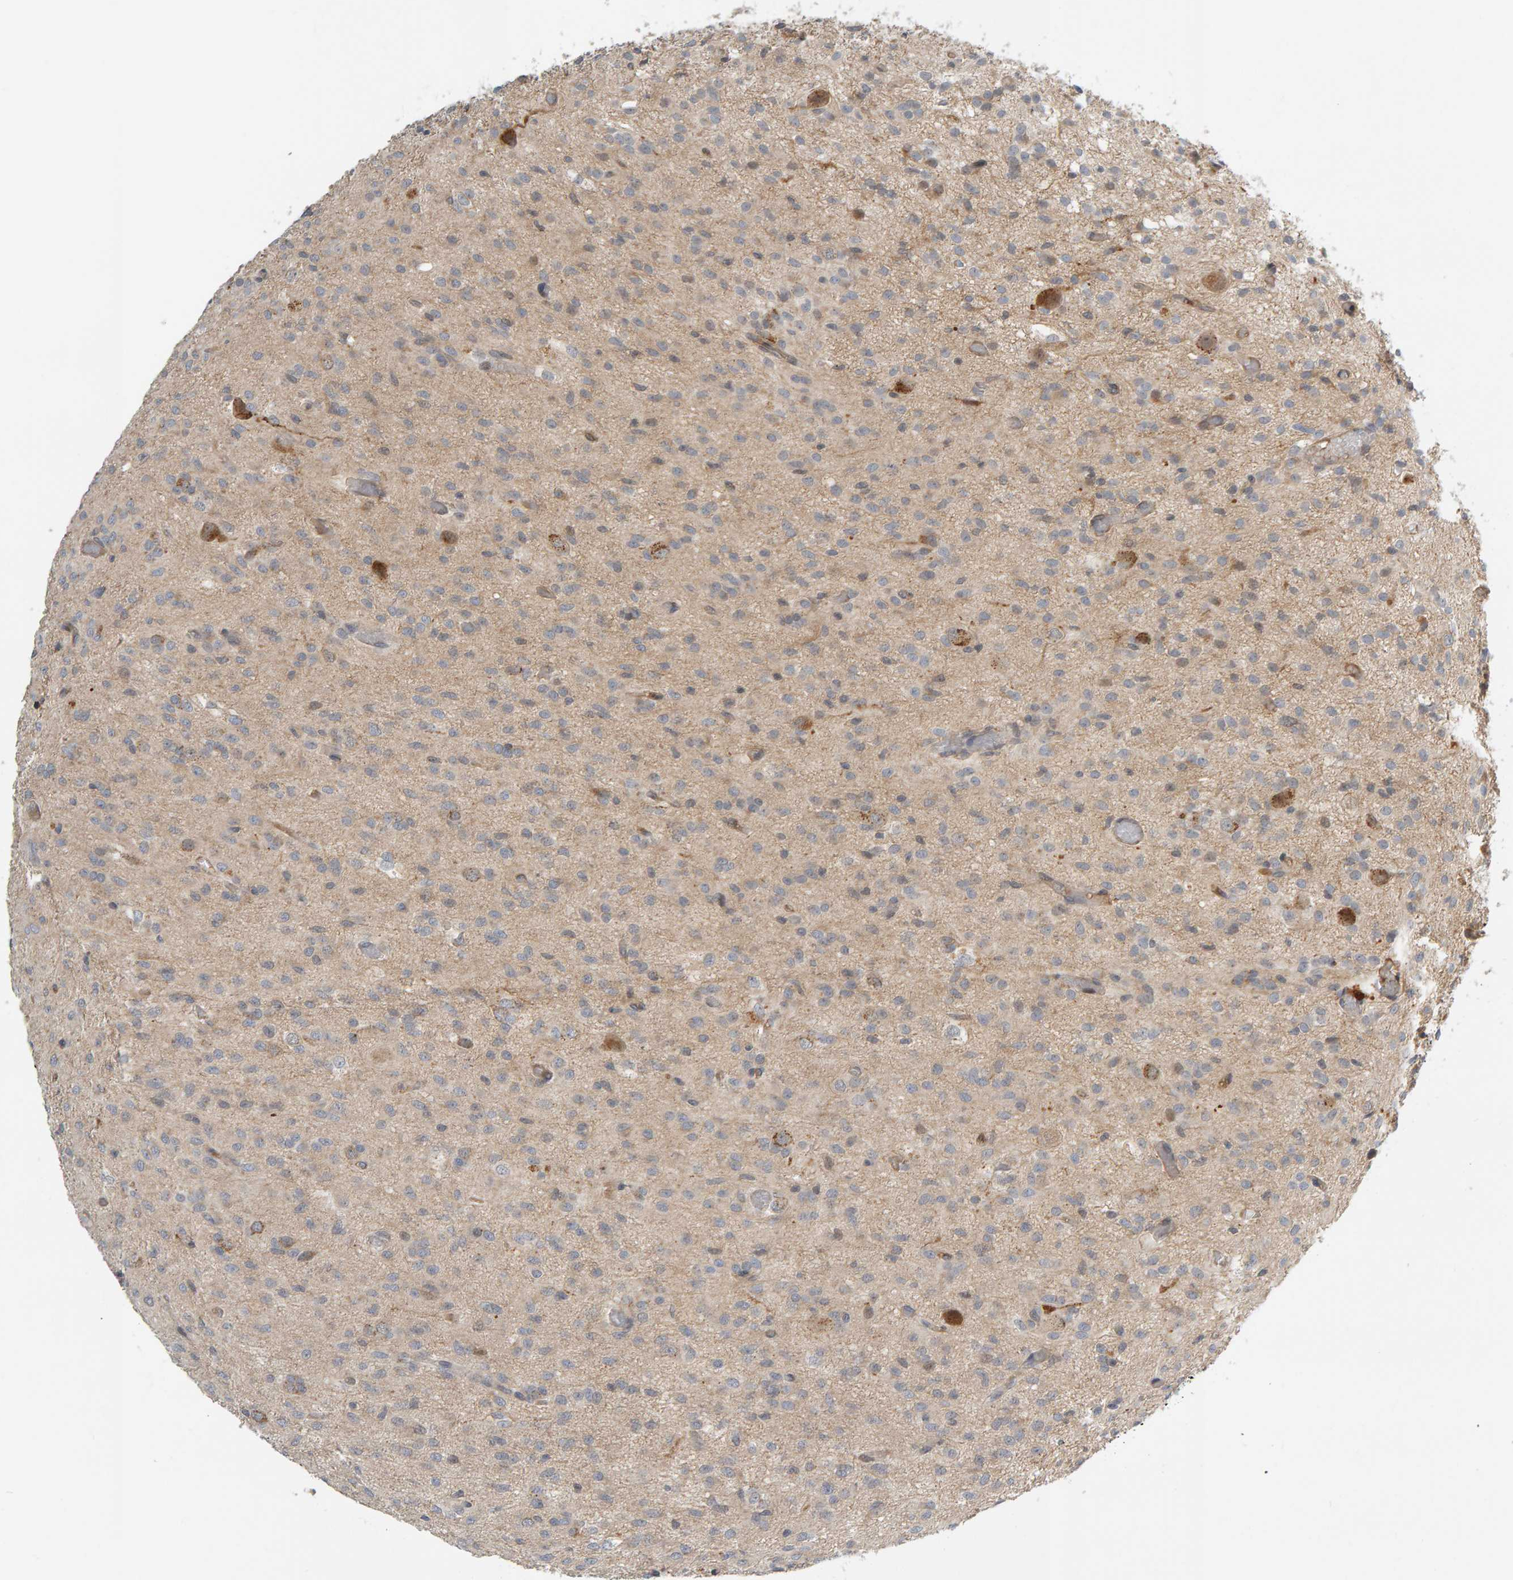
{"staining": {"intensity": "negative", "quantity": "none", "location": "none"}, "tissue": "glioma", "cell_type": "Tumor cells", "image_type": "cancer", "snomed": [{"axis": "morphology", "description": "Glioma, malignant, High grade"}, {"axis": "topography", "description": "Brain"}], "caption": "Image shows no significant protein staining in tumor cells of malignant glioma (high-grade). Brightfield microscopy of immunohistochemistry (IHC) stained with DAB (3,3'-diaminobenzidine) (brown) and hematoxylin (blue), captured at high magnification.", "gene": "ZNF160", "patient": {"sex": "female", "age": 59}}